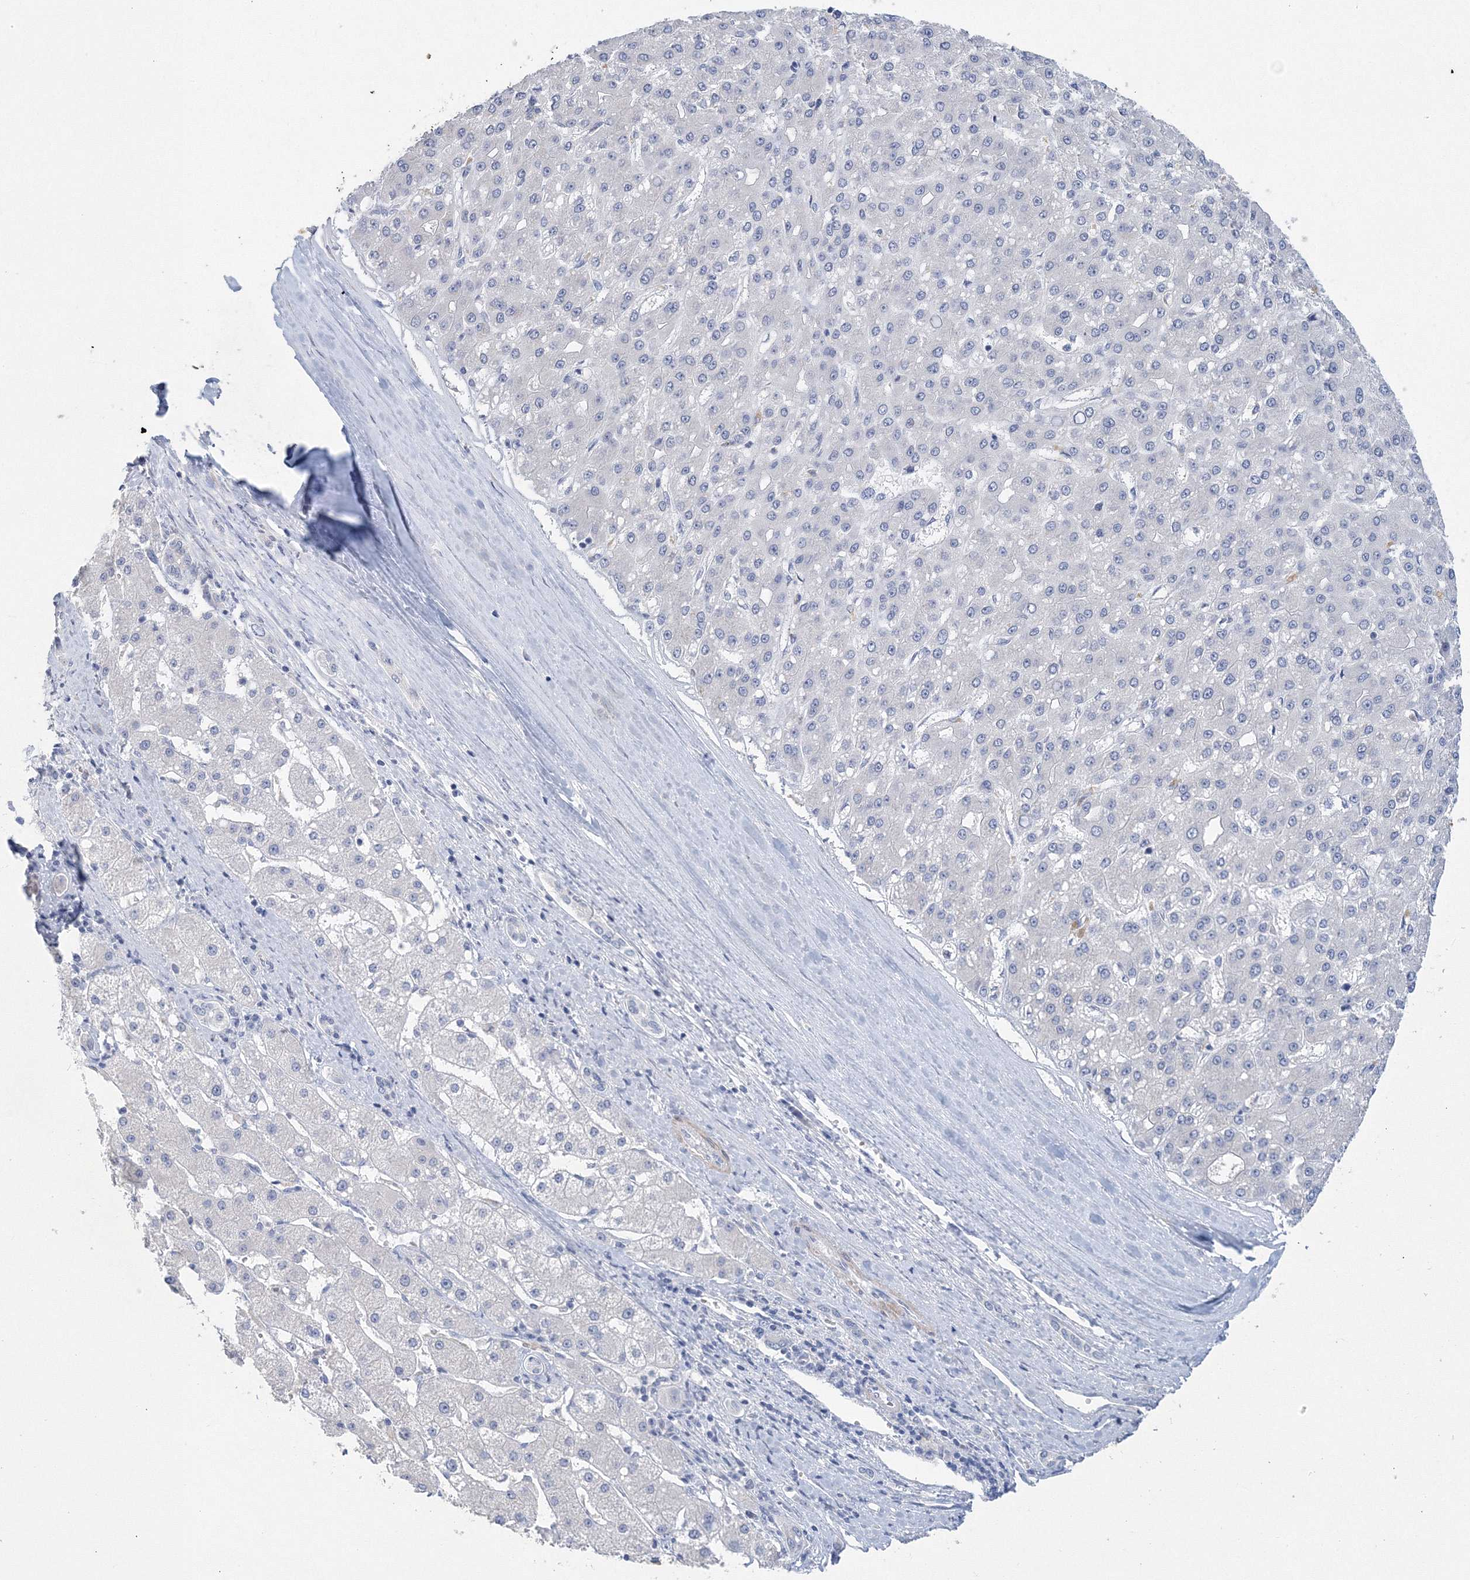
{"staining": {"intensity": "negative", "quantity": "none", "location": "none"}, "tissue": "liver cancer", "cell_type": "Tumor cells", "image_type": "cancer", "snomed": [{"axis": "morphology", "description": "Carcinoma, Hepatocellular, NOS"}, {"axis": "topography", "description": "Liver"}], "caption": "Immunohistochemistry of liver hepatocellular carcinoma shows no positivity in tumor cells.", "gene": "OSBPL6", "patient": {"sex": "male", "age": 67}}